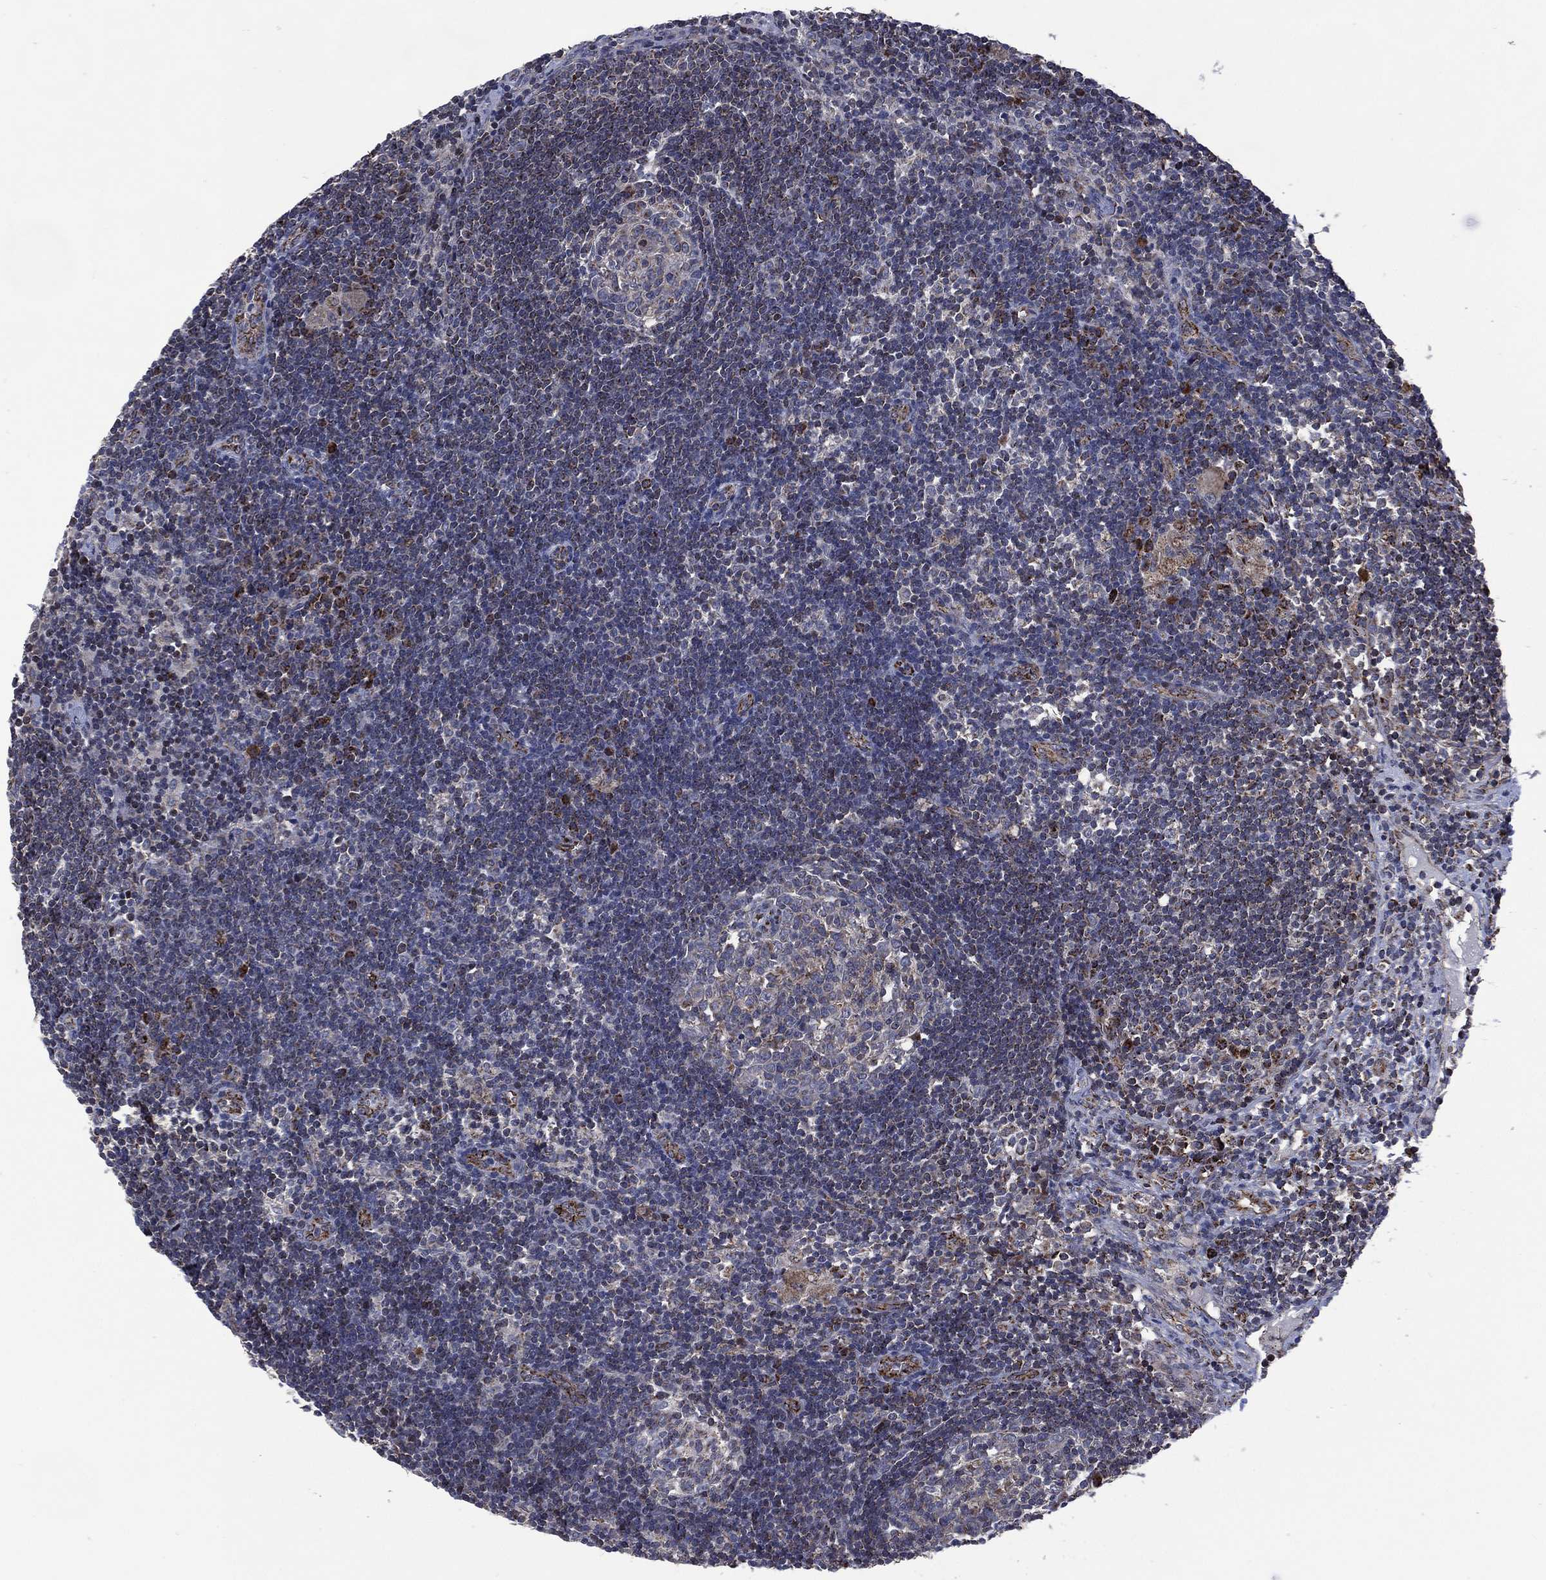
{"staining": {"intensity": "weak", "quantity": "<25%", "location": "cytoplasmic/membranous"}, "tissue": "lymph node", "cell_type": "Germinal center cells", "image_type": "normal", "snomed": [{"axis": "morphology", "description": "Normal tissue, NOS"}, {"axis": "morphology", "description": "Adenocarcinoma, NOS"}, {"axis": "topography", "description": "Lymph node"}, {"axis": "topography", "description": "Pancreas"}], "caption": "IHC image of normal lymph node: human lymph node stained with DAB reveals no significant protein expression in germinal center cells.", "gene": "HTD2", "patient": {"sex": "female", "age": 58}}